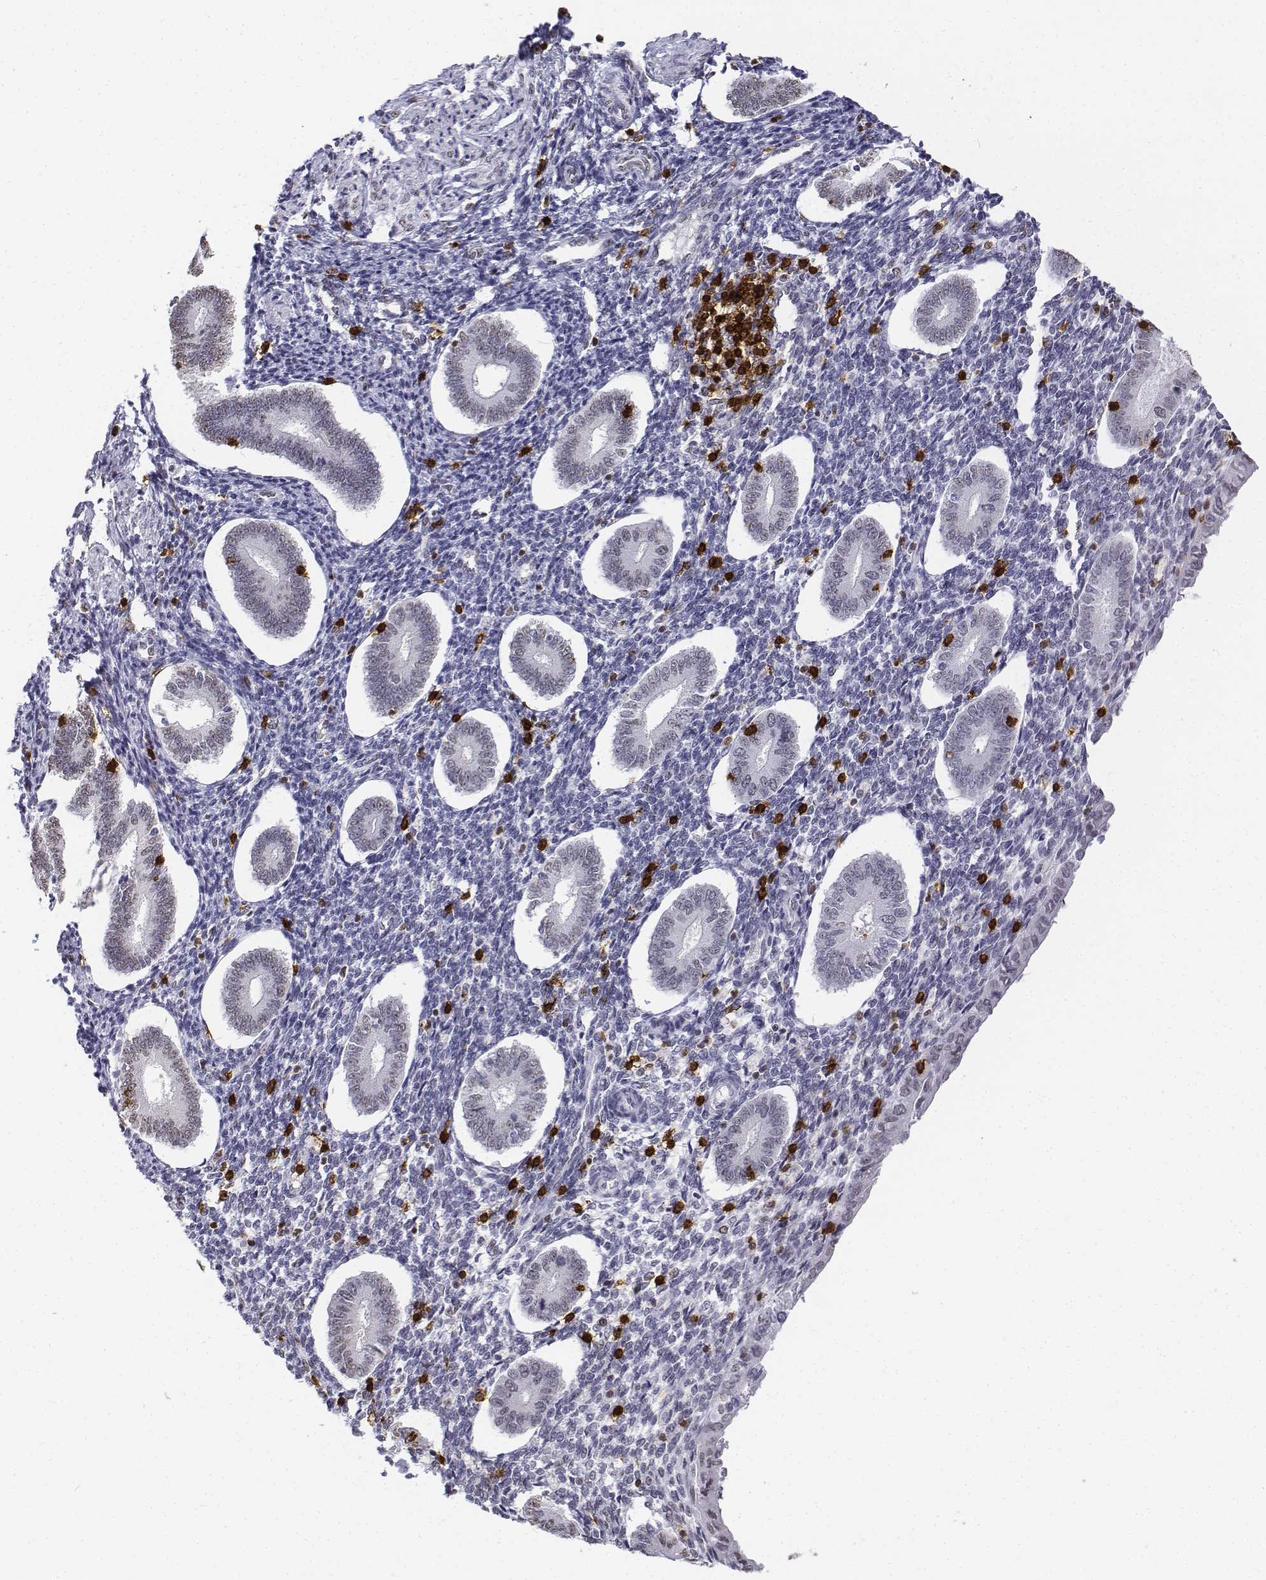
{"staining": {"intensity": "negative", "quantity": "none", "location": "none"}, "tissue": "endometrium", "cell_type": "Cells in endometrial stroma", "image_type": "normal", "snomed": [{"axis": "morphology", "description": "Normal tissue, NOS"}, {"axis": "topography", "description": "Endometrium"}], "caption": "Immunohistochemistry (IHC) image of benign endometrium: human endometrium stained with DAB shows no significant protein staining in cells in endometrial stroma. (Brightfield microscopy of DAB immunohistochemistry at high magnification).", "gene": "CD3E", "patient": {"sex": "female", "age": 40}}